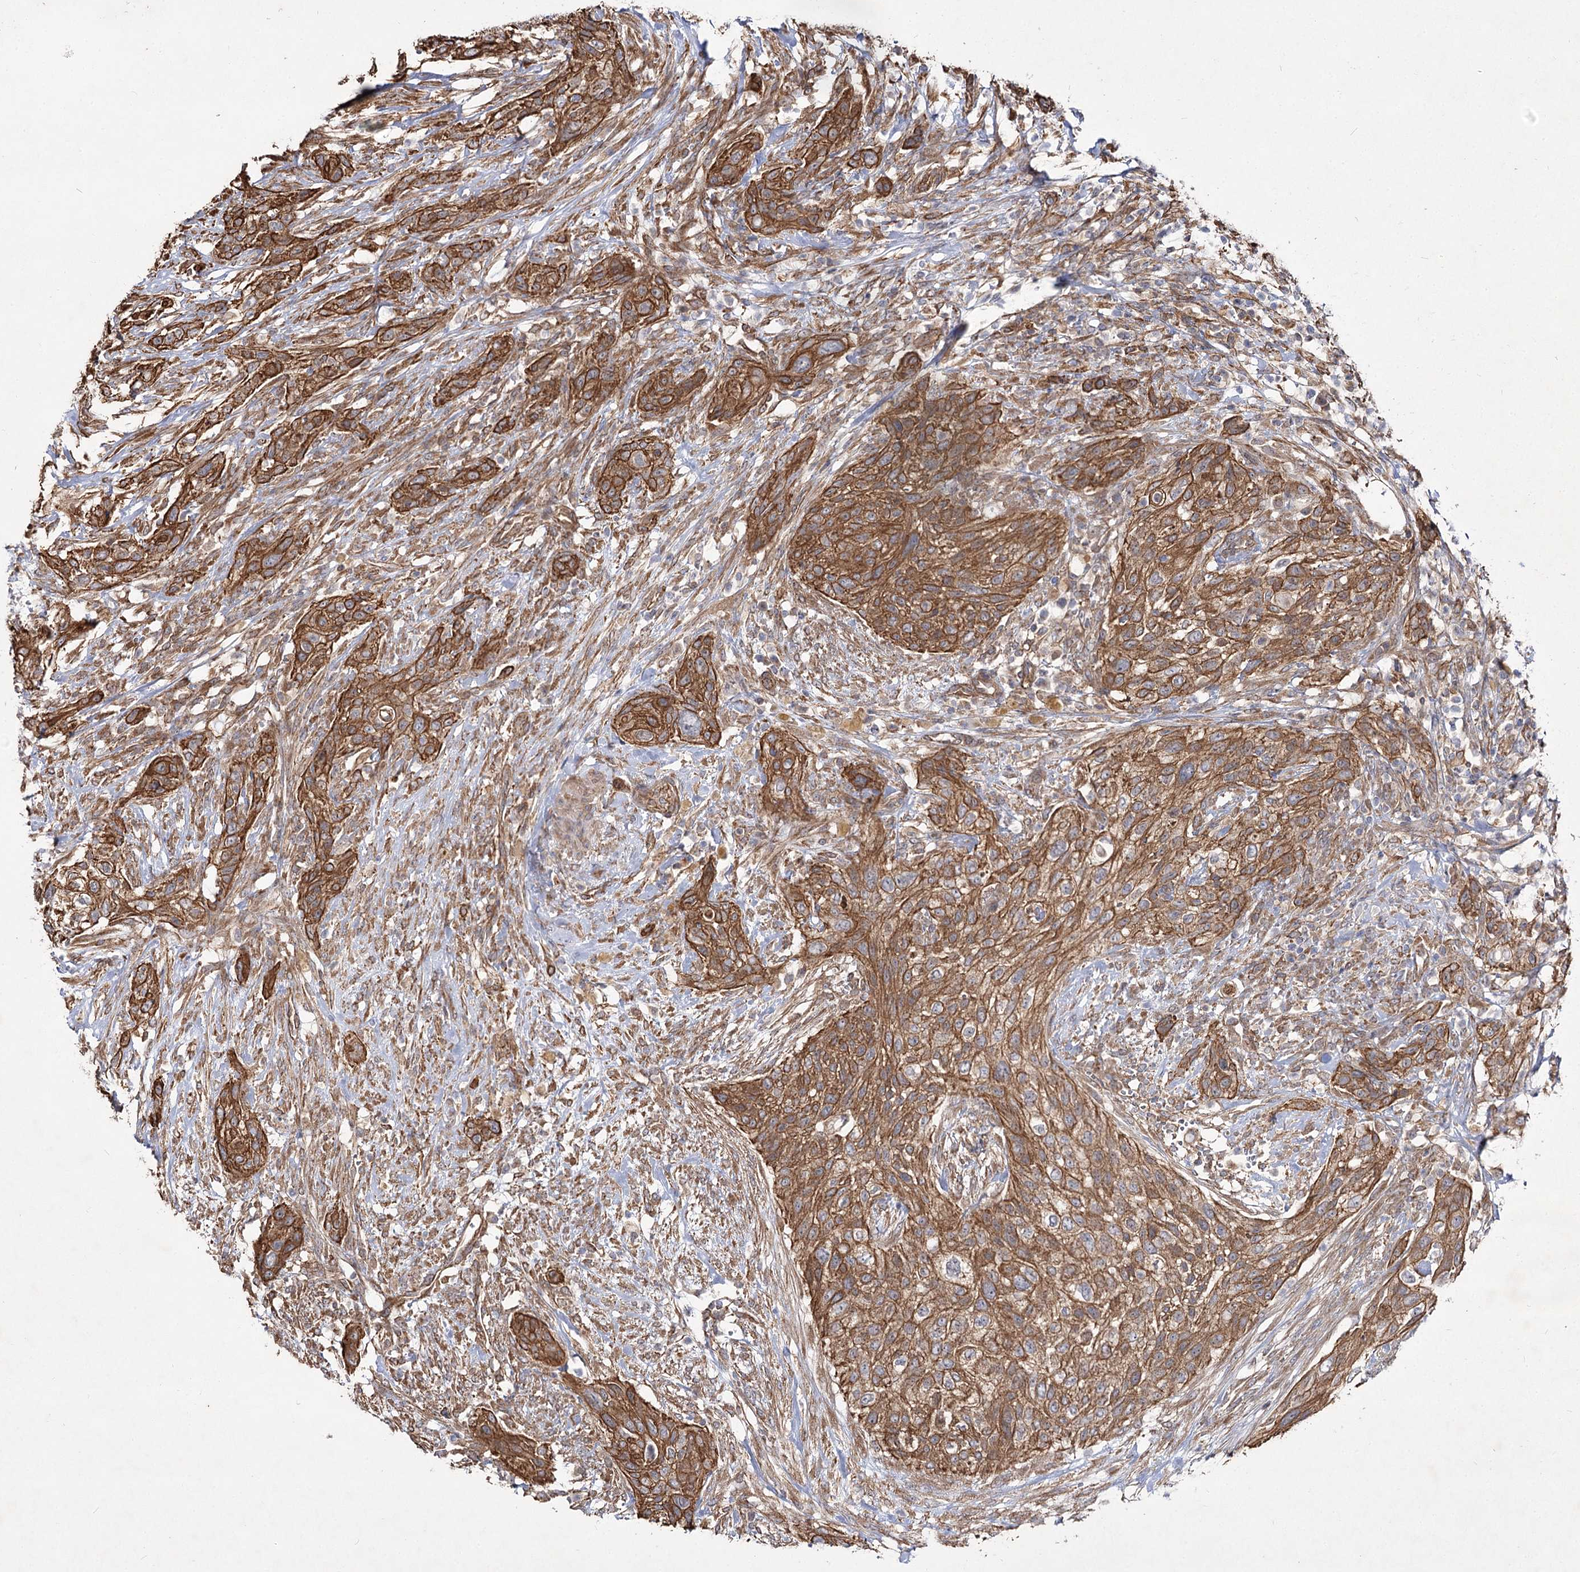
{"staining": {"intensity": "strong", "quantity": ">75%", "location": "cytoplasmic/membranous"}, "tissue": "urothelial cancer", "cell_type": "Tumor cells", "image_type": "cancer", "snomed": [{"axis": "morphology", "description": "Urothelial carcinoma, High grade"}, {"axis": "topography", "description": "Urinary bladder"}], "caption": "Urothelial cancer stained for a protein (brown) reveals strong cytoplasmic/membranous positive expression in about >75% of tumor cells.", "gene": "SH3BP5L", "patient": {"sex": "male", "age": 35}}